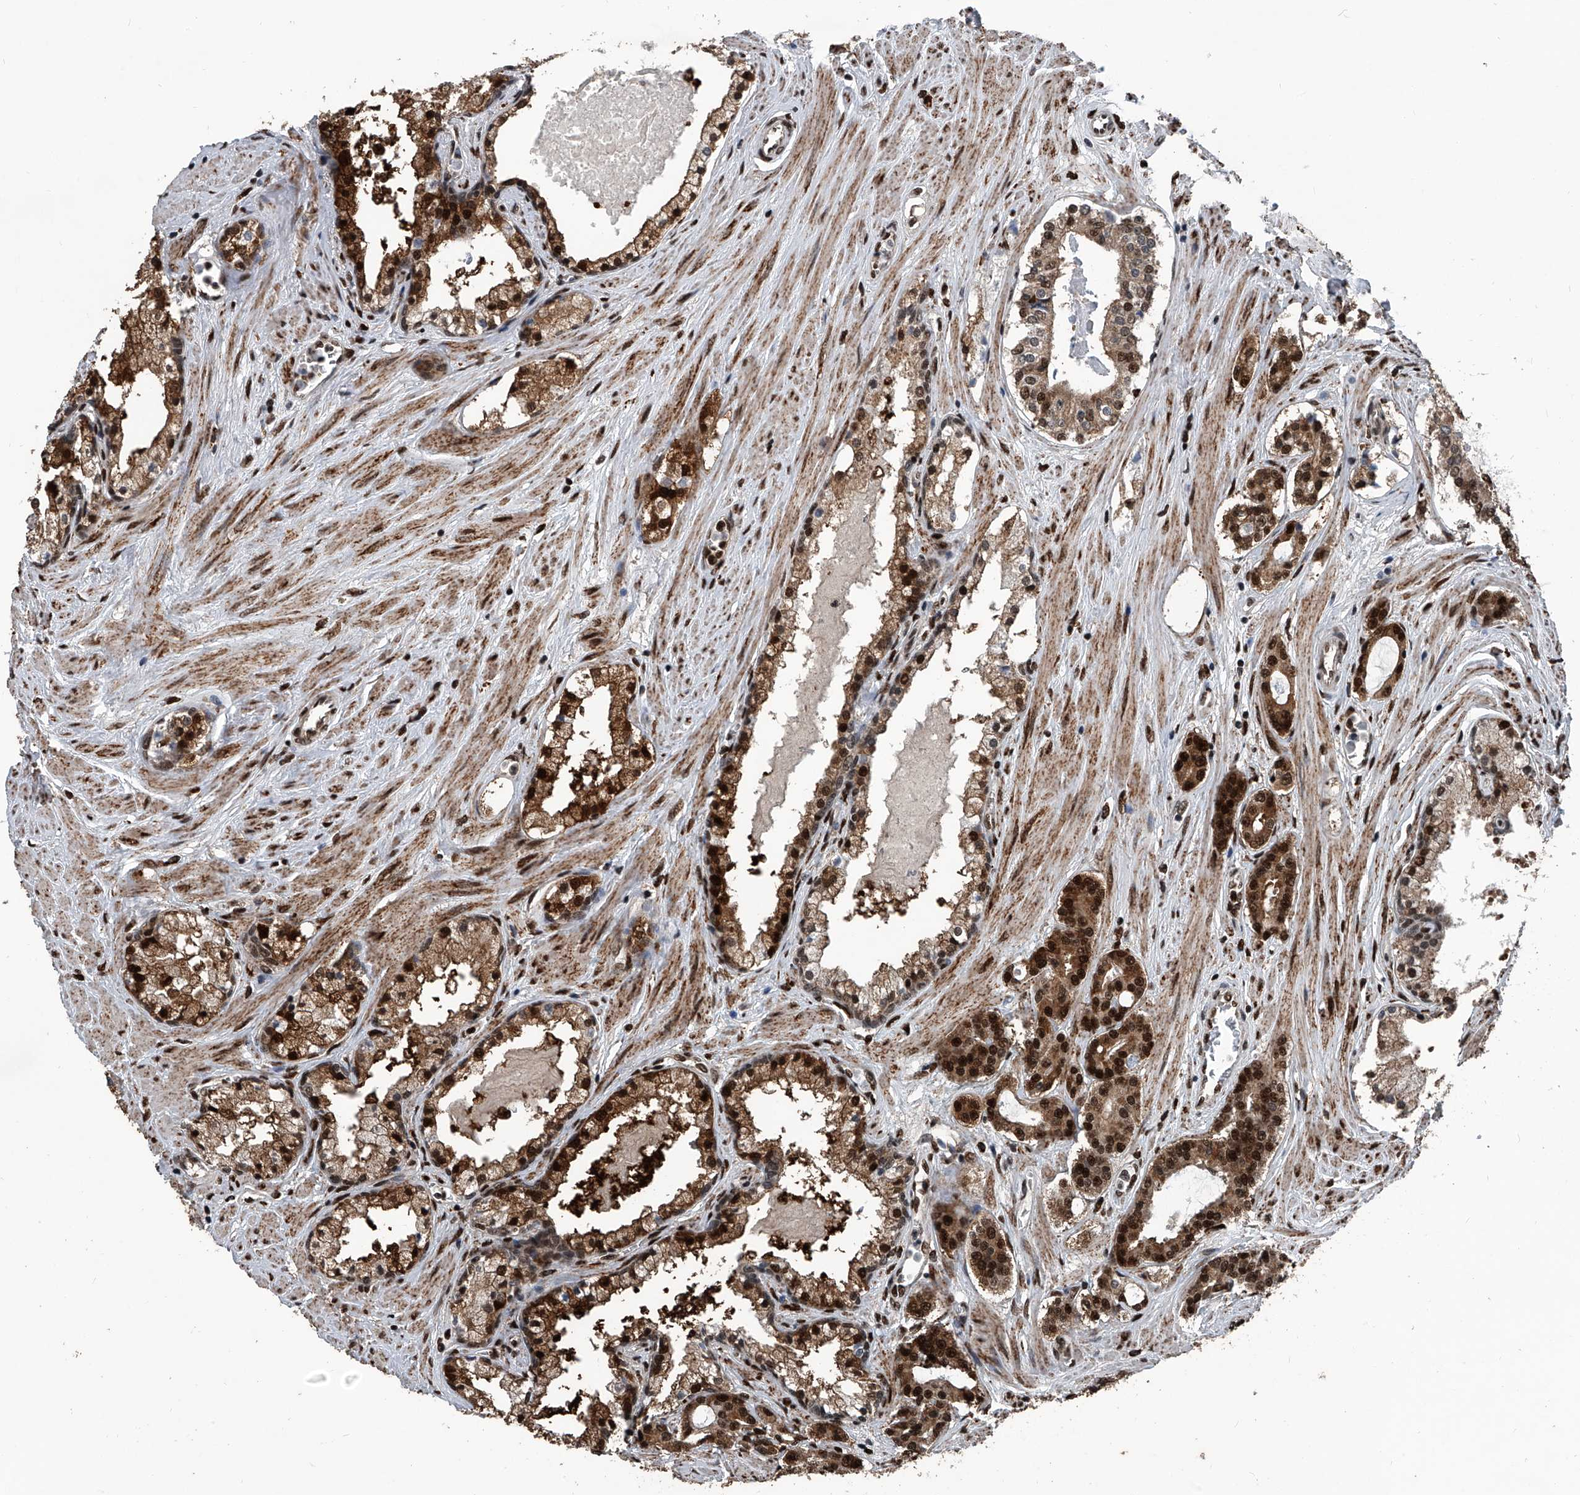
{"staining": {"intensity": "strong", "quantity": ">75%", "location": "cytoplasmic/membranous,nuclear"}, "tissue": "prostate cancer", "cell_type": "Tumor cells", "image_type": "cancer", "snomed": [{"axis": "morphology", "description": "Adenocarcinoma, High grade"}, {"axis": "topography", "description": "Prostate"}], "caption": "The image reveals staining of high-grade adenocarcinoma (prostate), revealing strong cytoplasmic/membranous and nuclear protein positivity (brown color) within tumor cells. The protein is shown in brown color, while the nuclei are stained blue.", "gene": "FKBP5", "patient": {"sex": "male", "age": 58}}